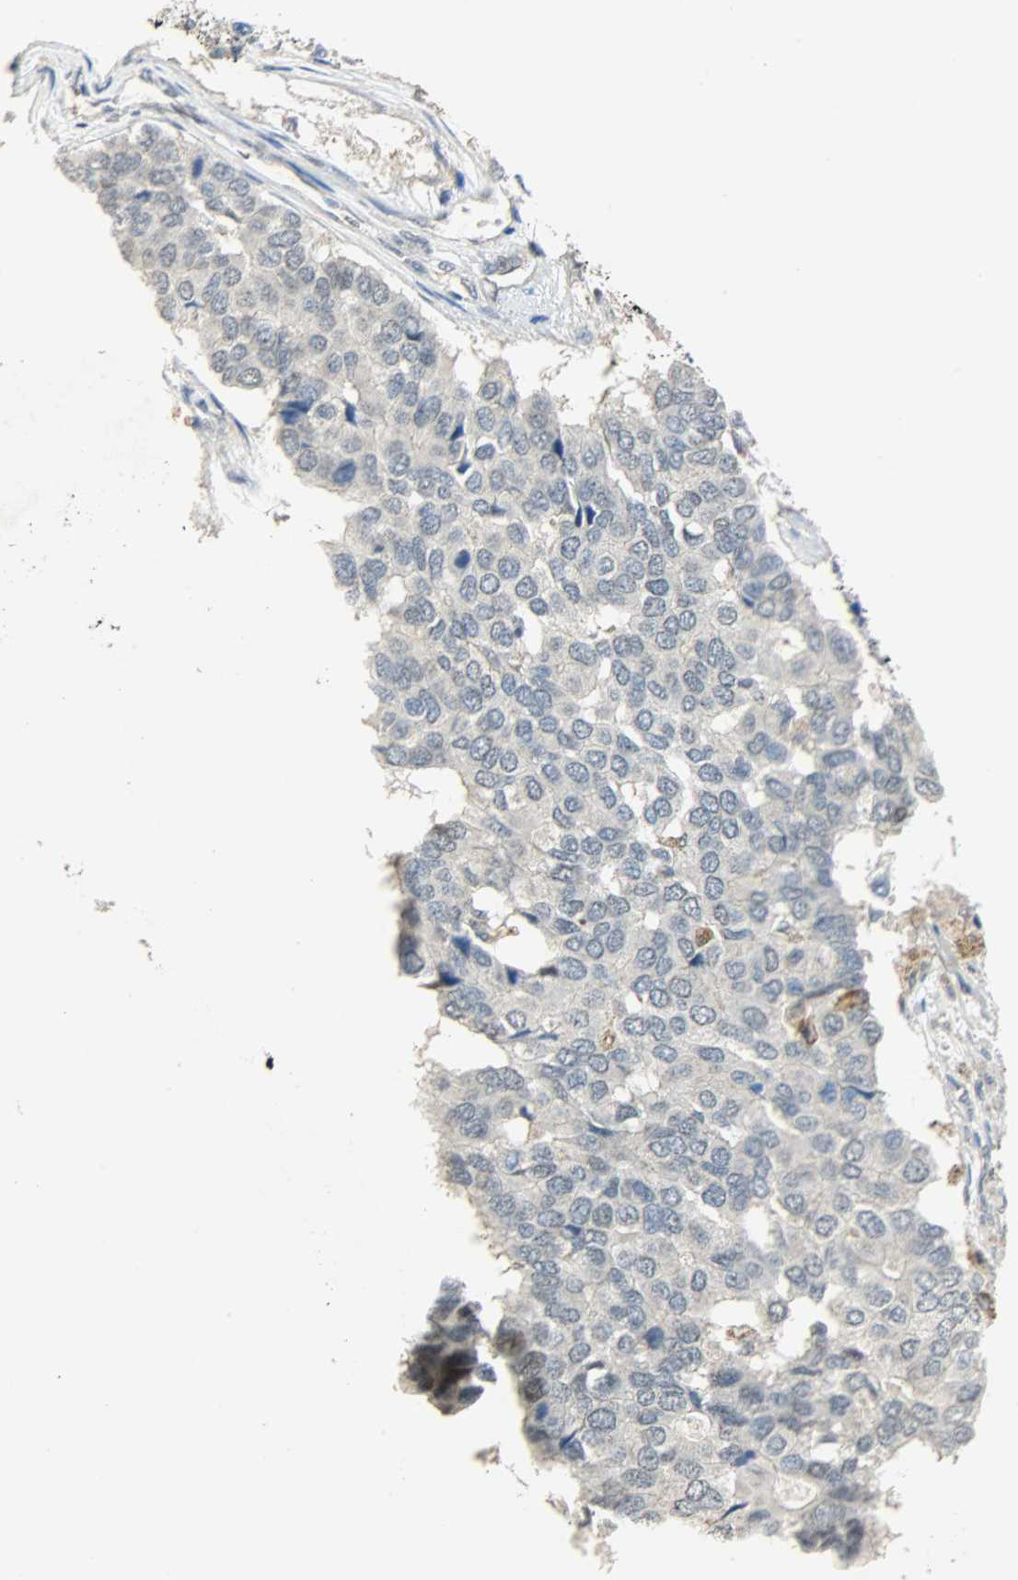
{"staining": {"intensity": "negative", "quantity": "none", "location": "none"}, "tissue": "pancreatic cancer", "cell_type": "Tumor cells", "image_type": "cancer", "snomed": [{"axis": "morphology", "description": "Adenocarcinoma, NOS"}, {"axis": "topography", "description": "Pancreas"}], "caption": "This is an immunohistochemistry (IHC) micrograph of pancreatic adenocarcinoma. There is no staining in tumor cells.", "gene": "GIT2", "patient": {"sex": "male", "age": 50}}